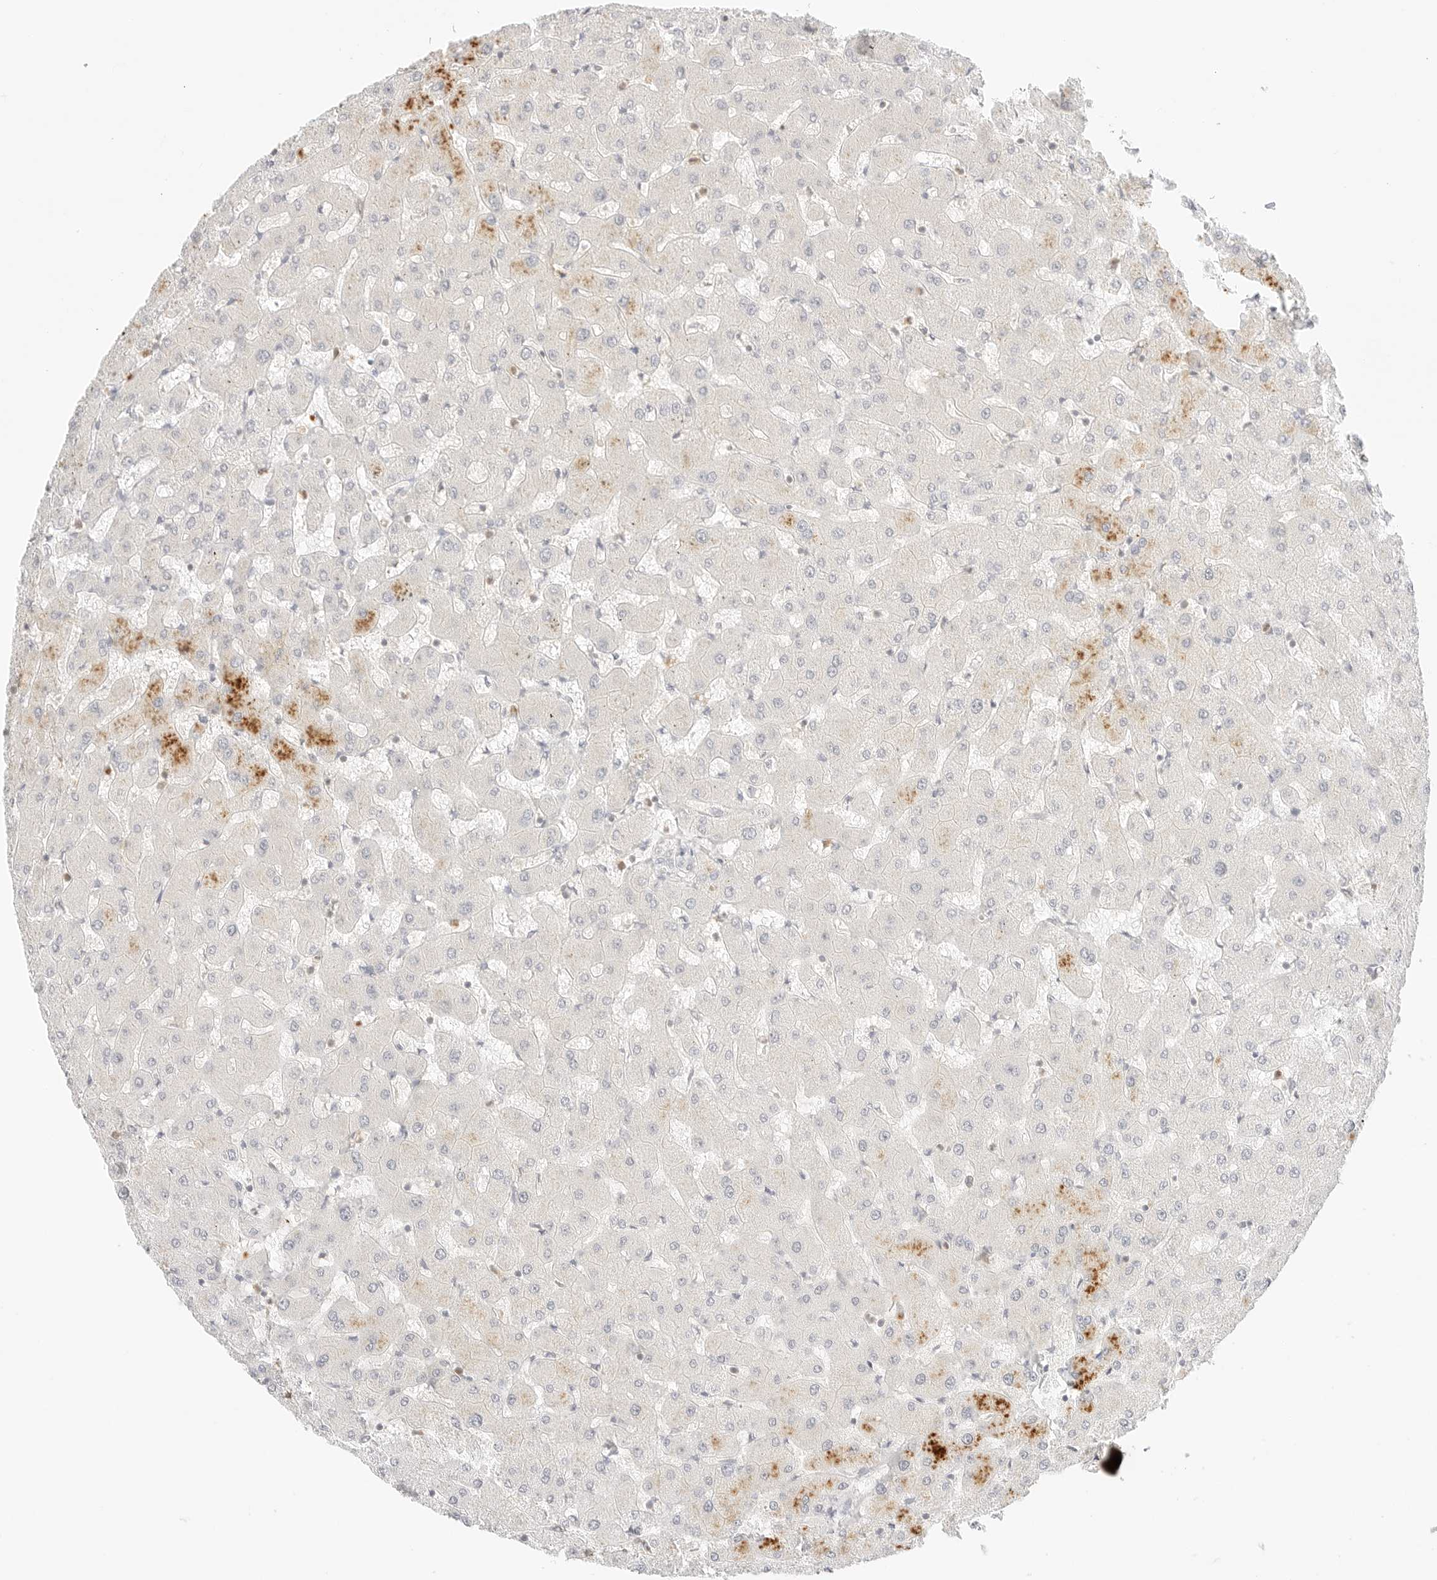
{"staining": {"intensity": "negative", "quantity": "none", "location": "none"}, "tissue": "liver", "cell_type": "Cholangiocytes", "image_type": "normal", "snomed": [{"axis": "morphology", "description": "Normal tissue, NOS"}, {"axis": "topography", "description": "Liver"}], "caption": "The image reveals no significant positivity in cholangiocytes of liver. (DAB immunohistochemistry, high magnification).", "gene": "GNAS", "patient": {"sex": "female", "age": 63}}